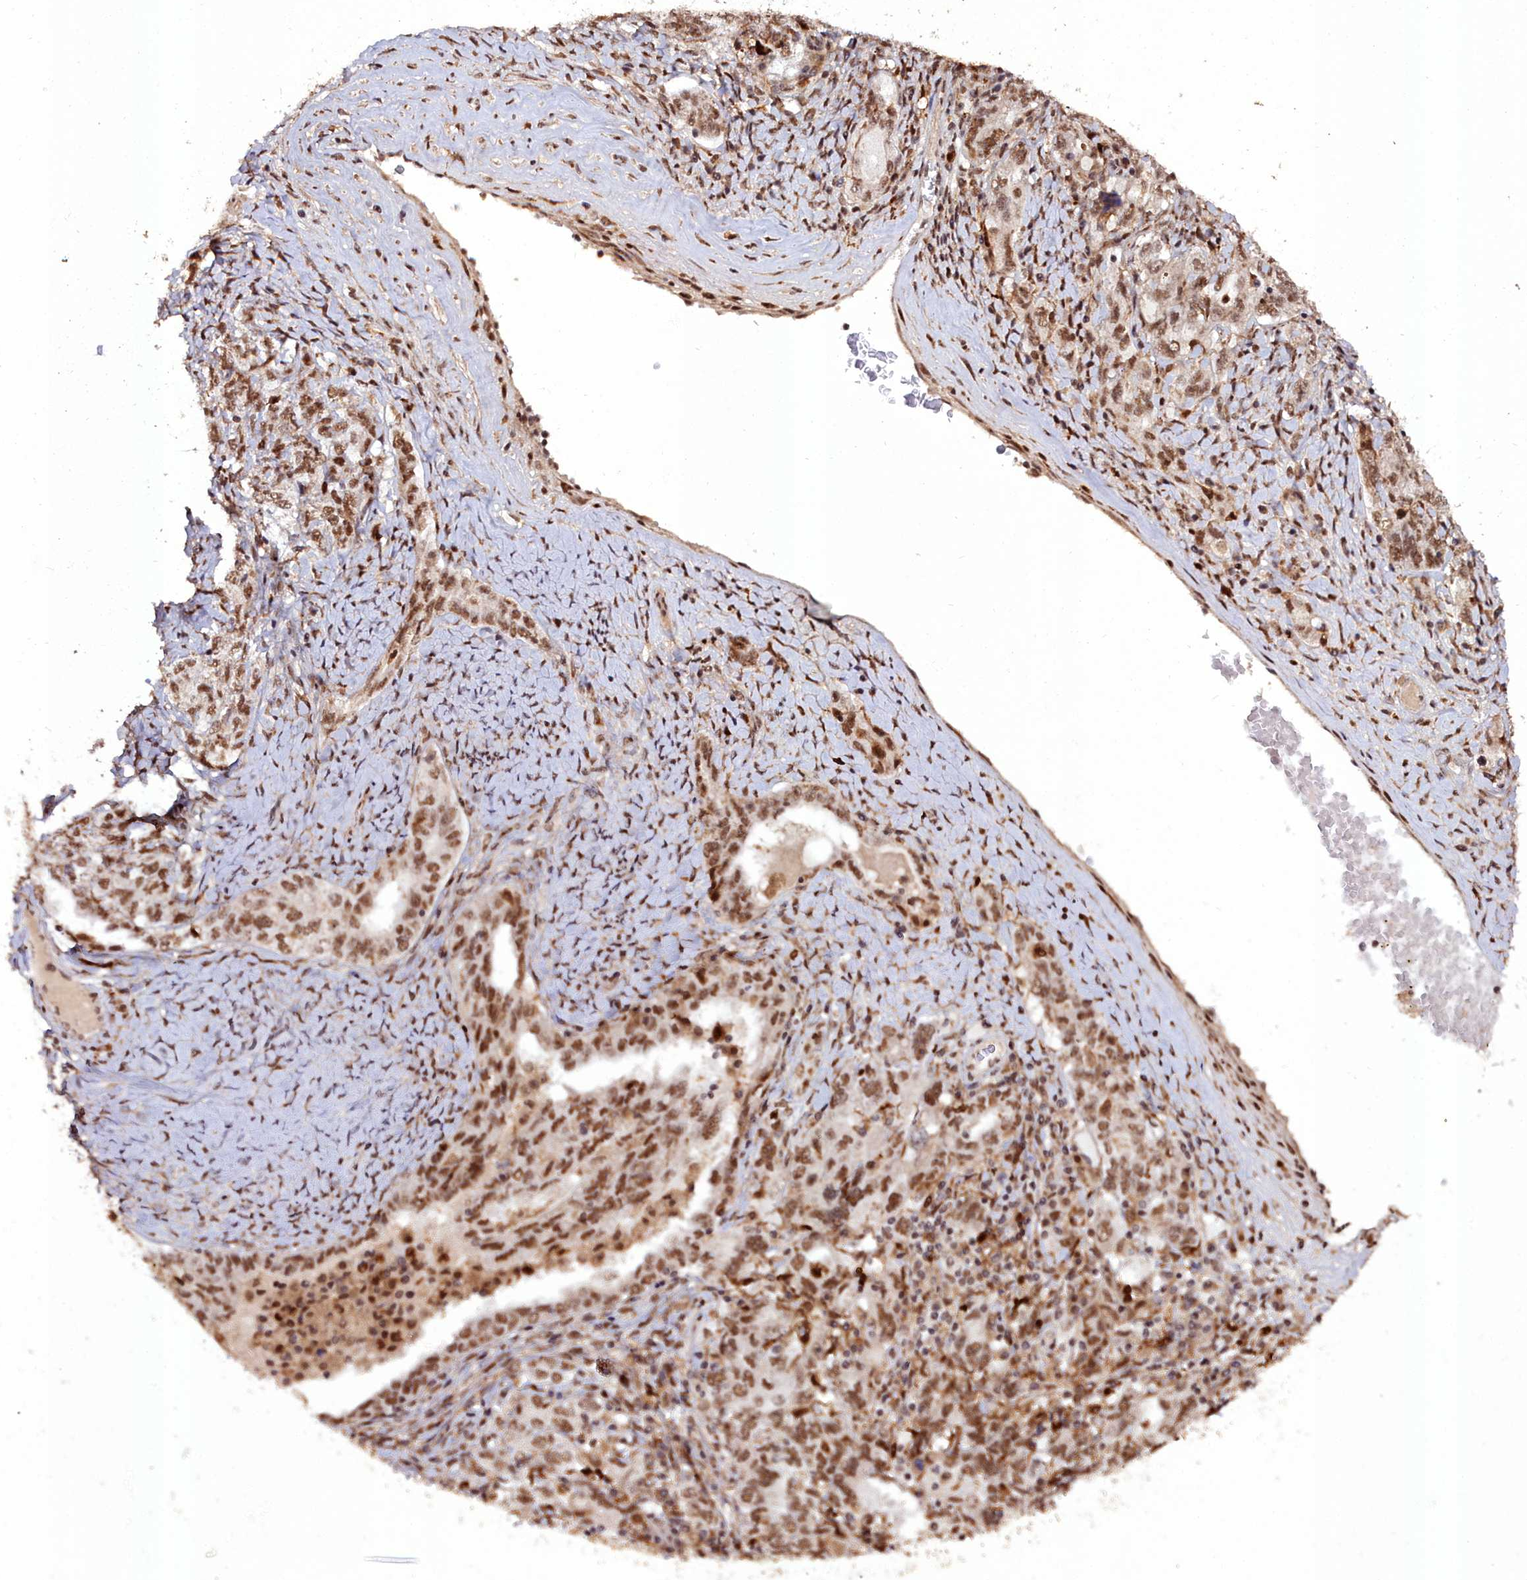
{"staining": {"intensity": "moderate", "quantity": ">75%", "location": "nuclear"}, "tissue": "ovarian cancer", "cell_type": "Tumor cells", "image_type": "cancer", "snomed": [{"axis": "morphology", "description": "Carcinoma, endometroid"}, {"axis": "topography", "description": "Ovary"}], "caption": "An image of human ovarian cancer (endometroid carcinoma) stained for a protein exhibits moderate nuclear brown staining in tumor cells.", "gene": "CXXC1", "patient": {"sex": "female", "age": 62}}